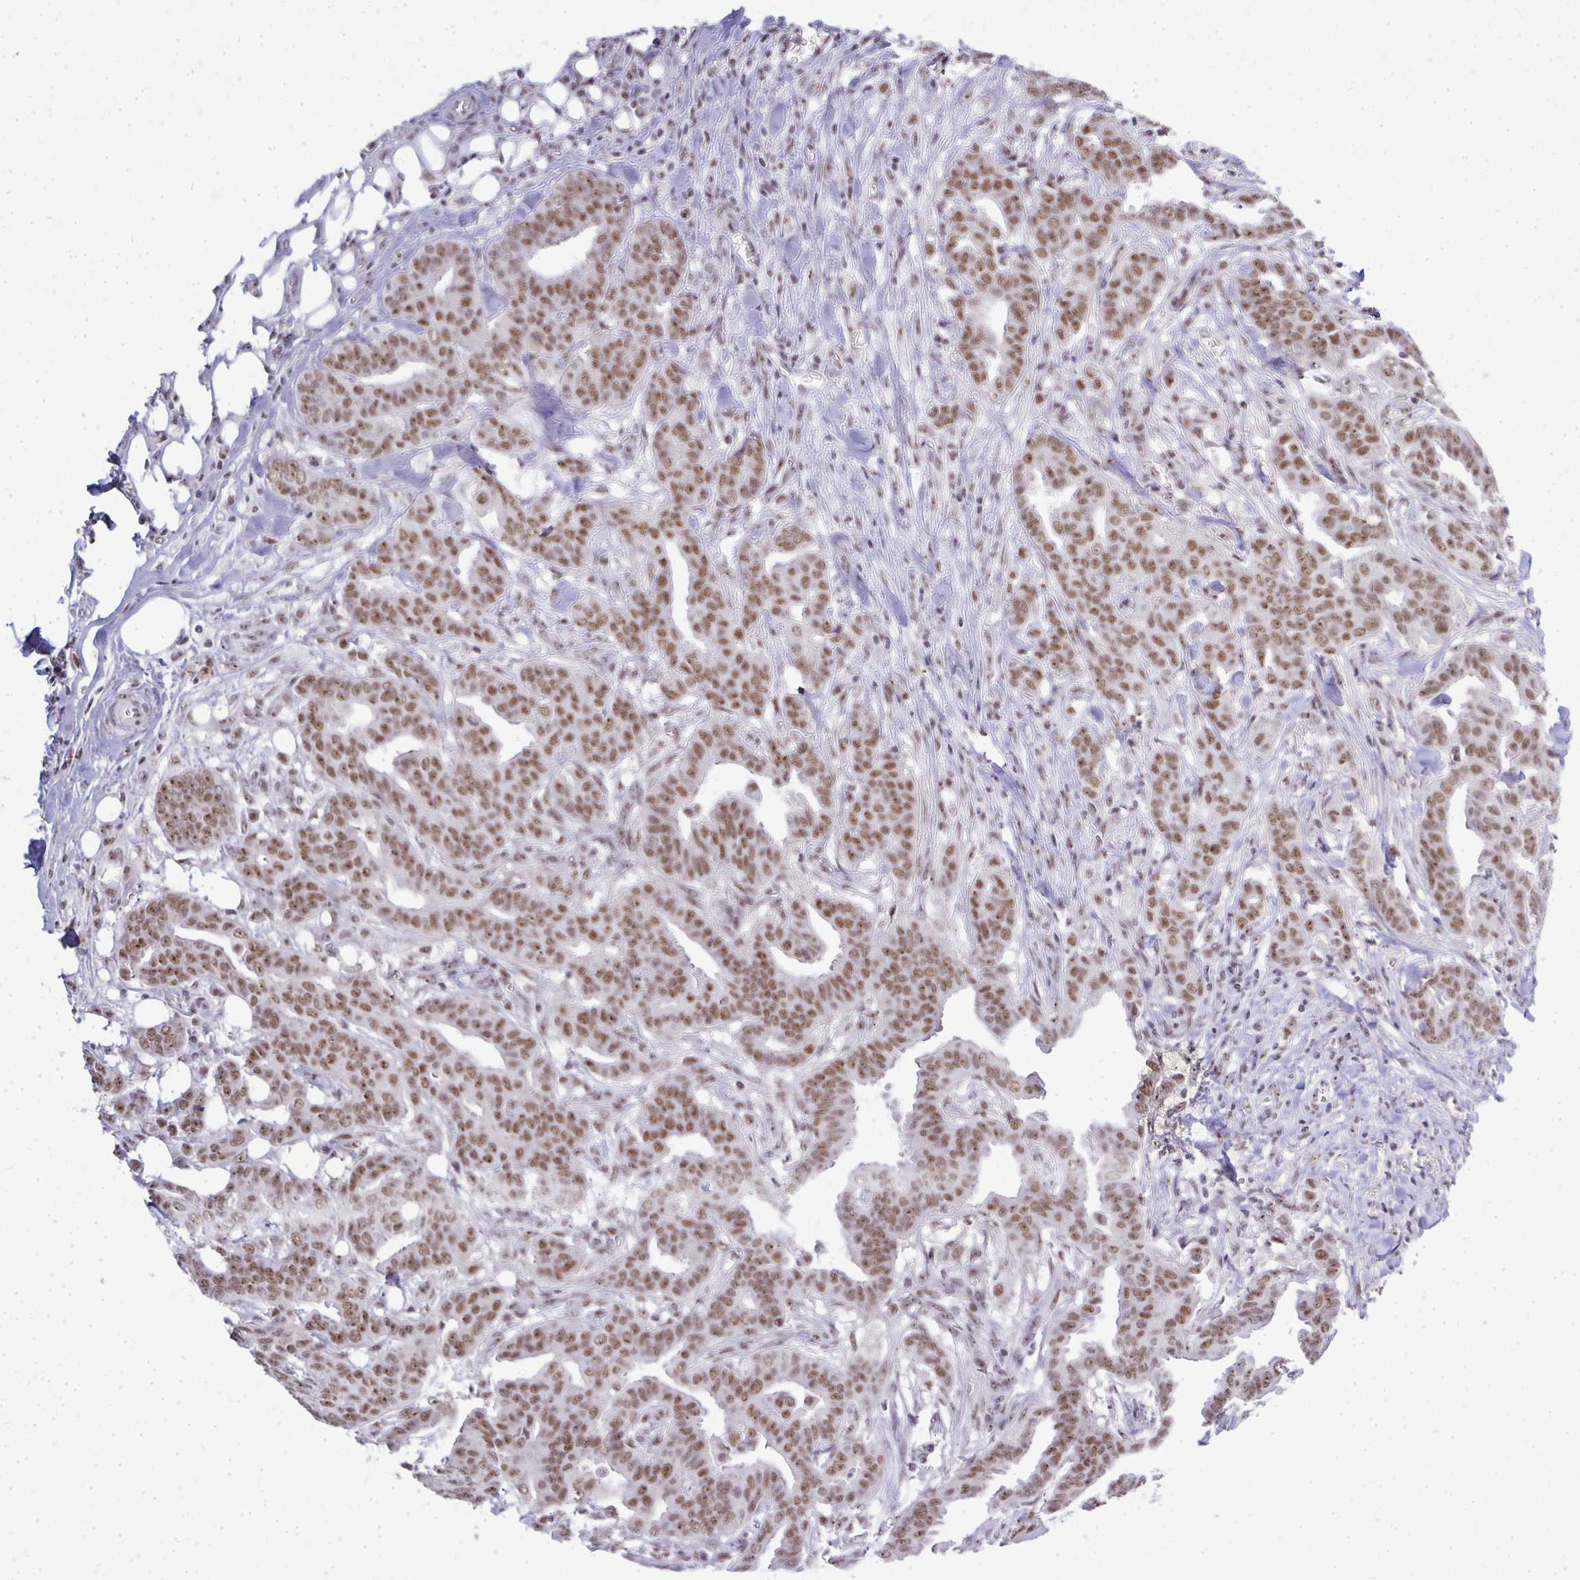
{"staining": {"intensity": "moderate", "quantity": ">75%", "location": "nuclear"}, "tissue": "breast cancer", "cell_type": "Tumor cells", "image_type": "cancer", "snomed": [{"axis": "morphology", "description": "Duct carcinoma"}, {"axis": "topography", "description": "Breast"}], "caption": "A histopathology image showing moderate nuclear positivity in about >75% of tumor cells in breast cancer (intraductal carcinoma), as visualized by brown immunohistochemical staining.", "gene": "SIRT7", "patient": {"sex": "female", "age": 45}}